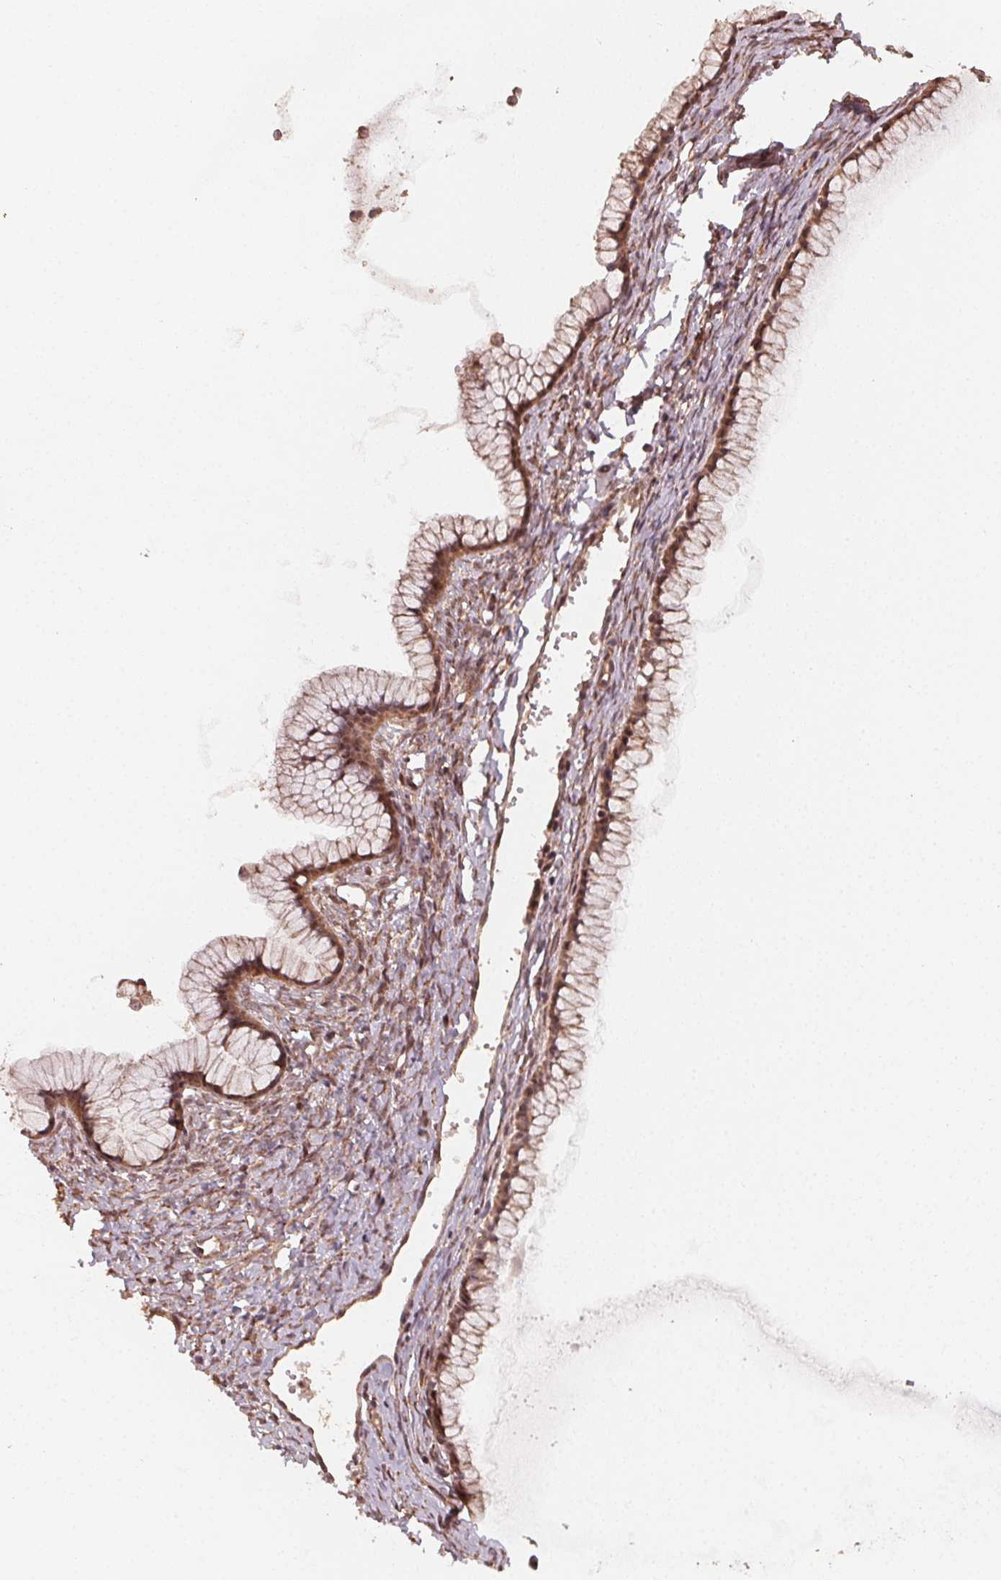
{"staining": {"intensity": "moderate", "quantity": ">75%", "location": "cytoplasmic/membranous,nuclear"}, "tissue": "ovarian cancer", "cell_type": "Tumor cells", "image_type": "cancer", "snomed": [{"axis": "morphology", "description": "Cystadenocarcinoma, mucinous, NOS"}, {"axis": "topography", "description": "Ovary"}], "caption": "About >75% of tumor cells in human ovarian cancer exhibit moderate cytoplasmic/membranous and nuclear protein positivity as visualized by brown immunohistochemical staining.", "gene": "WBP2", "patient": {"sex": "female", "age": 41}}